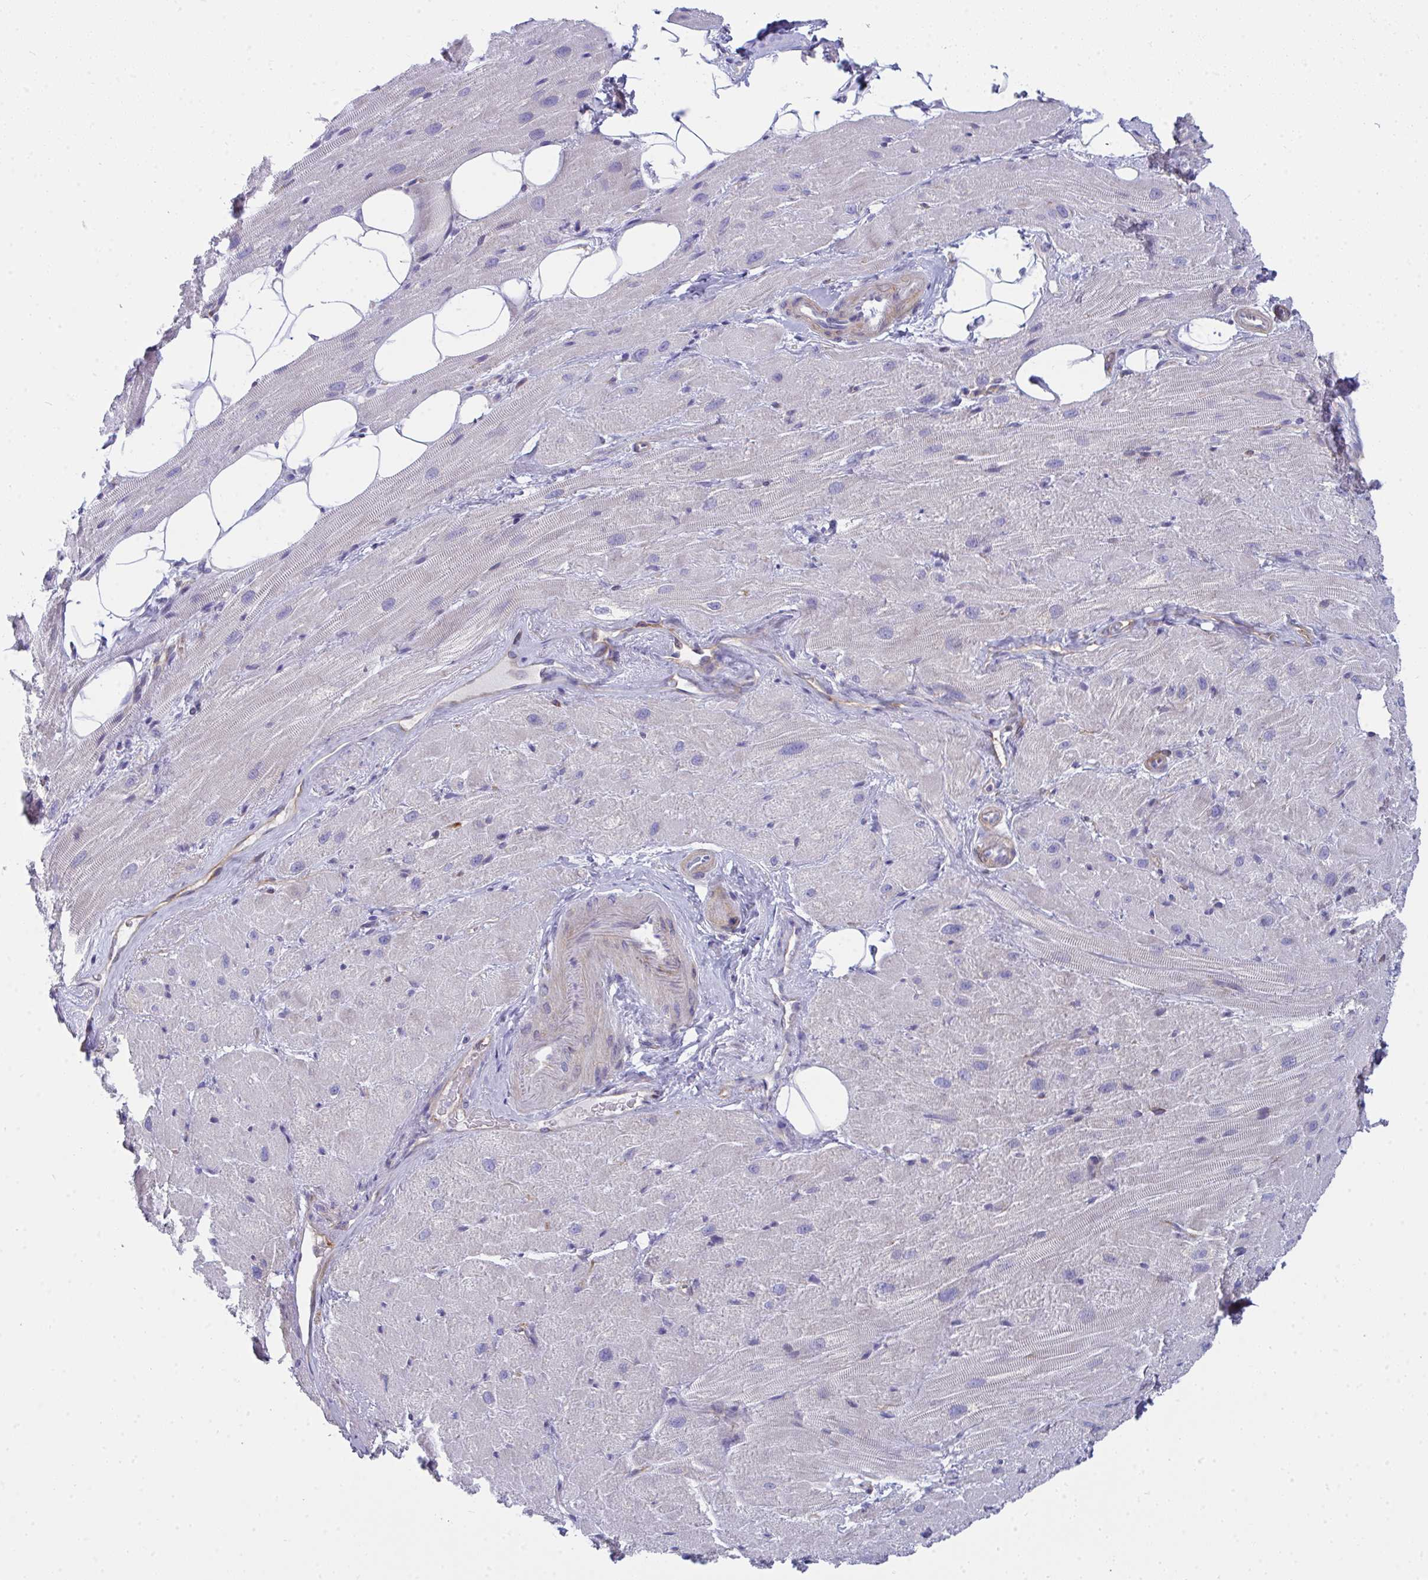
{"staining": {"intensity": "negative", "quantity": "none", "location": "none"}, "tissue": "heart muscle", "cell_type": "Cardiomyocytes", "image_type": "normal", "snomed": [{"axis": "morphology", "description": "Normal tissue, NOS"}, {"axis": "topography", "description": "Heart"}], "caption": "Immunohistochemistry micrograph of normal heart muscle stained for a protein (brown), which shows no staining in cardiomyocytes.", "gene": "GAB1", "patient": {"sex": "male", "age": 62}}